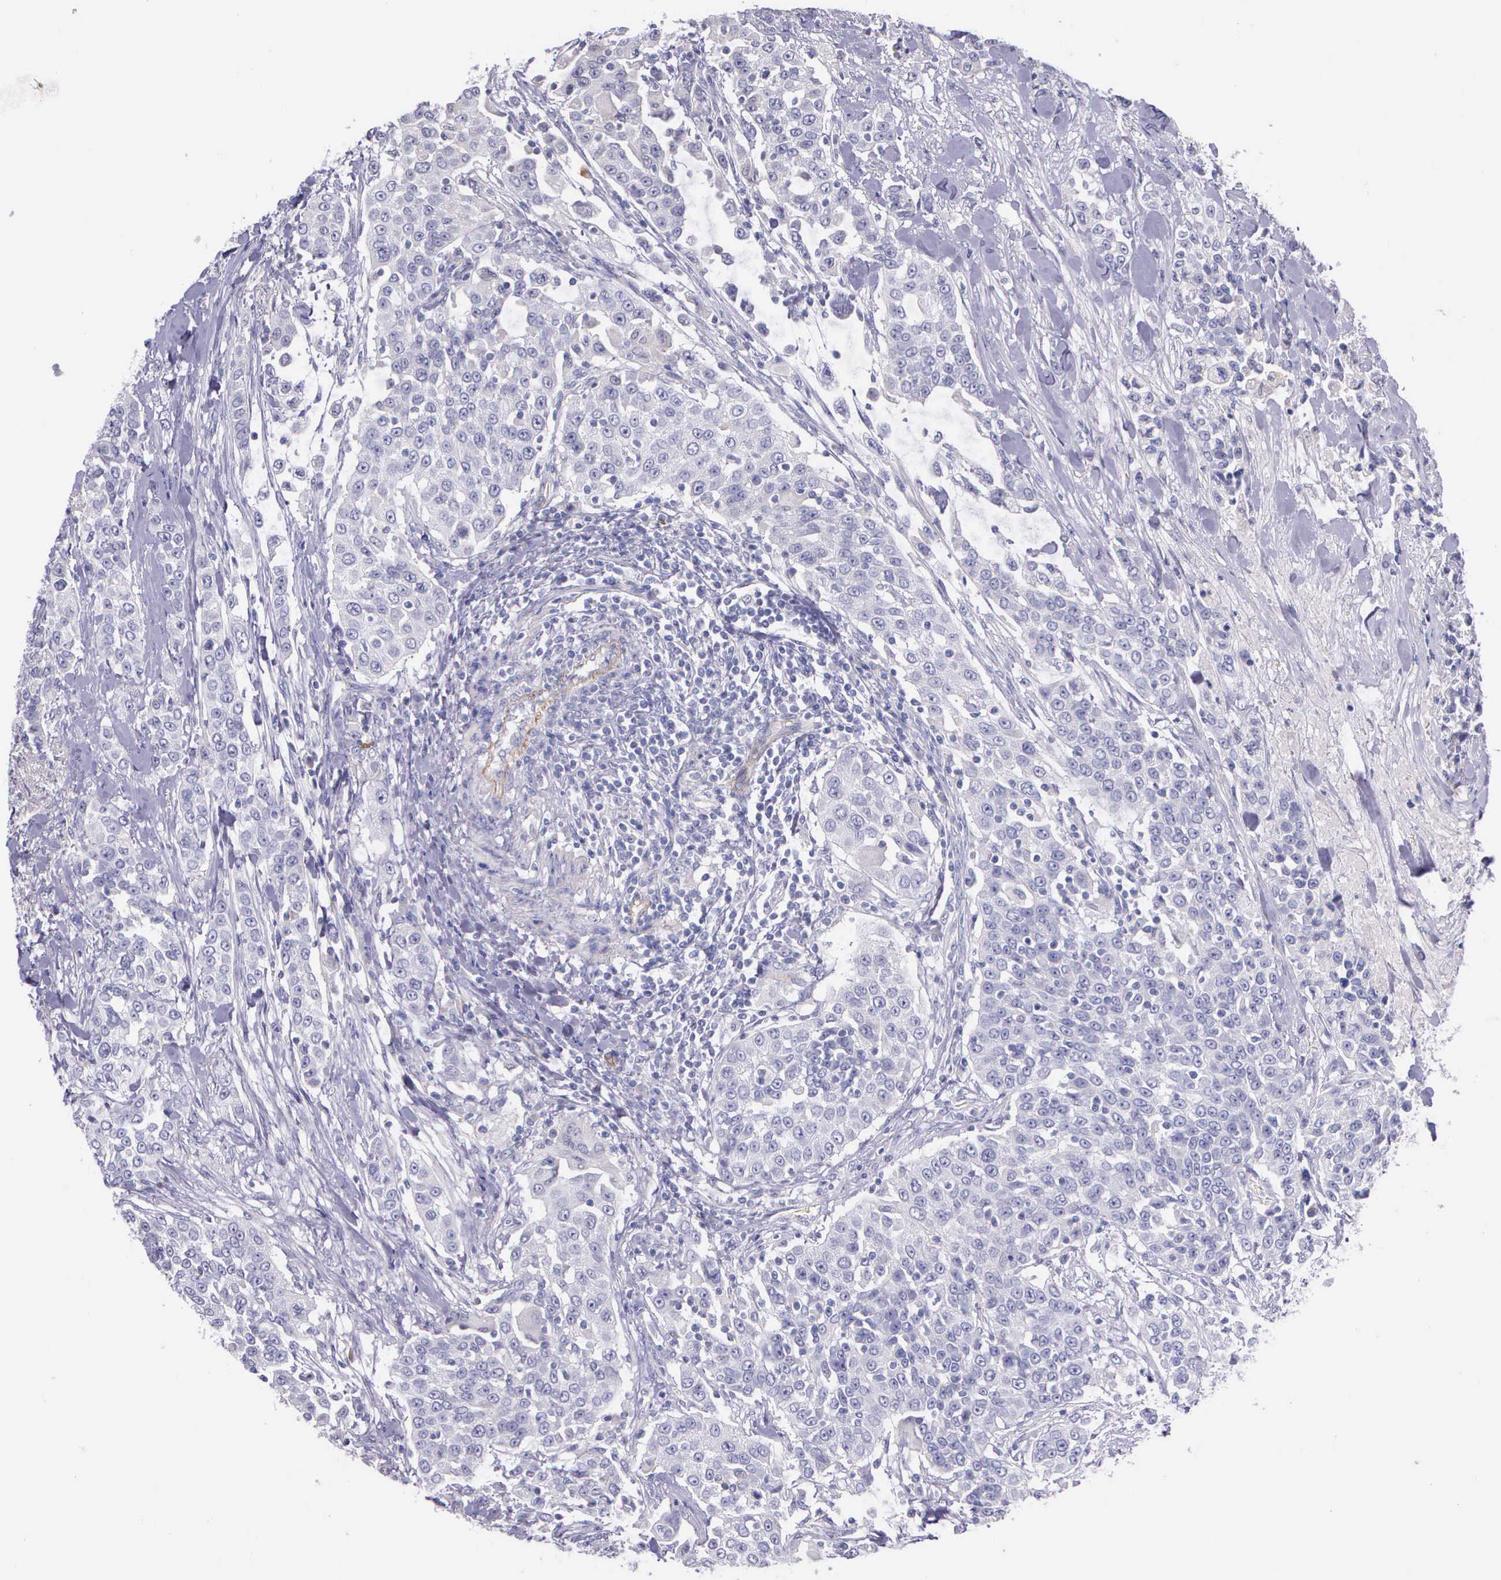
{"staining": {"intensity": "negative", "quantity": "none", "location": "none"}, "tissue": "urothelial cancer", "cell_type": "Tumor cells", "image_type": "cancer", "snomed": [{"axis": "morphology", "description": "Urothelial carcinoma, High grade"}, {"axis": "topography", "description": "Urinary bladder"}], "caption": "A high-resolution micrograph shows IHC staining of urothelial carcinoma (high-grade), which displays no significant expression in tumor cells.", "gene": "THSD7A", "patient": {"sex": "female", "age": 80}}